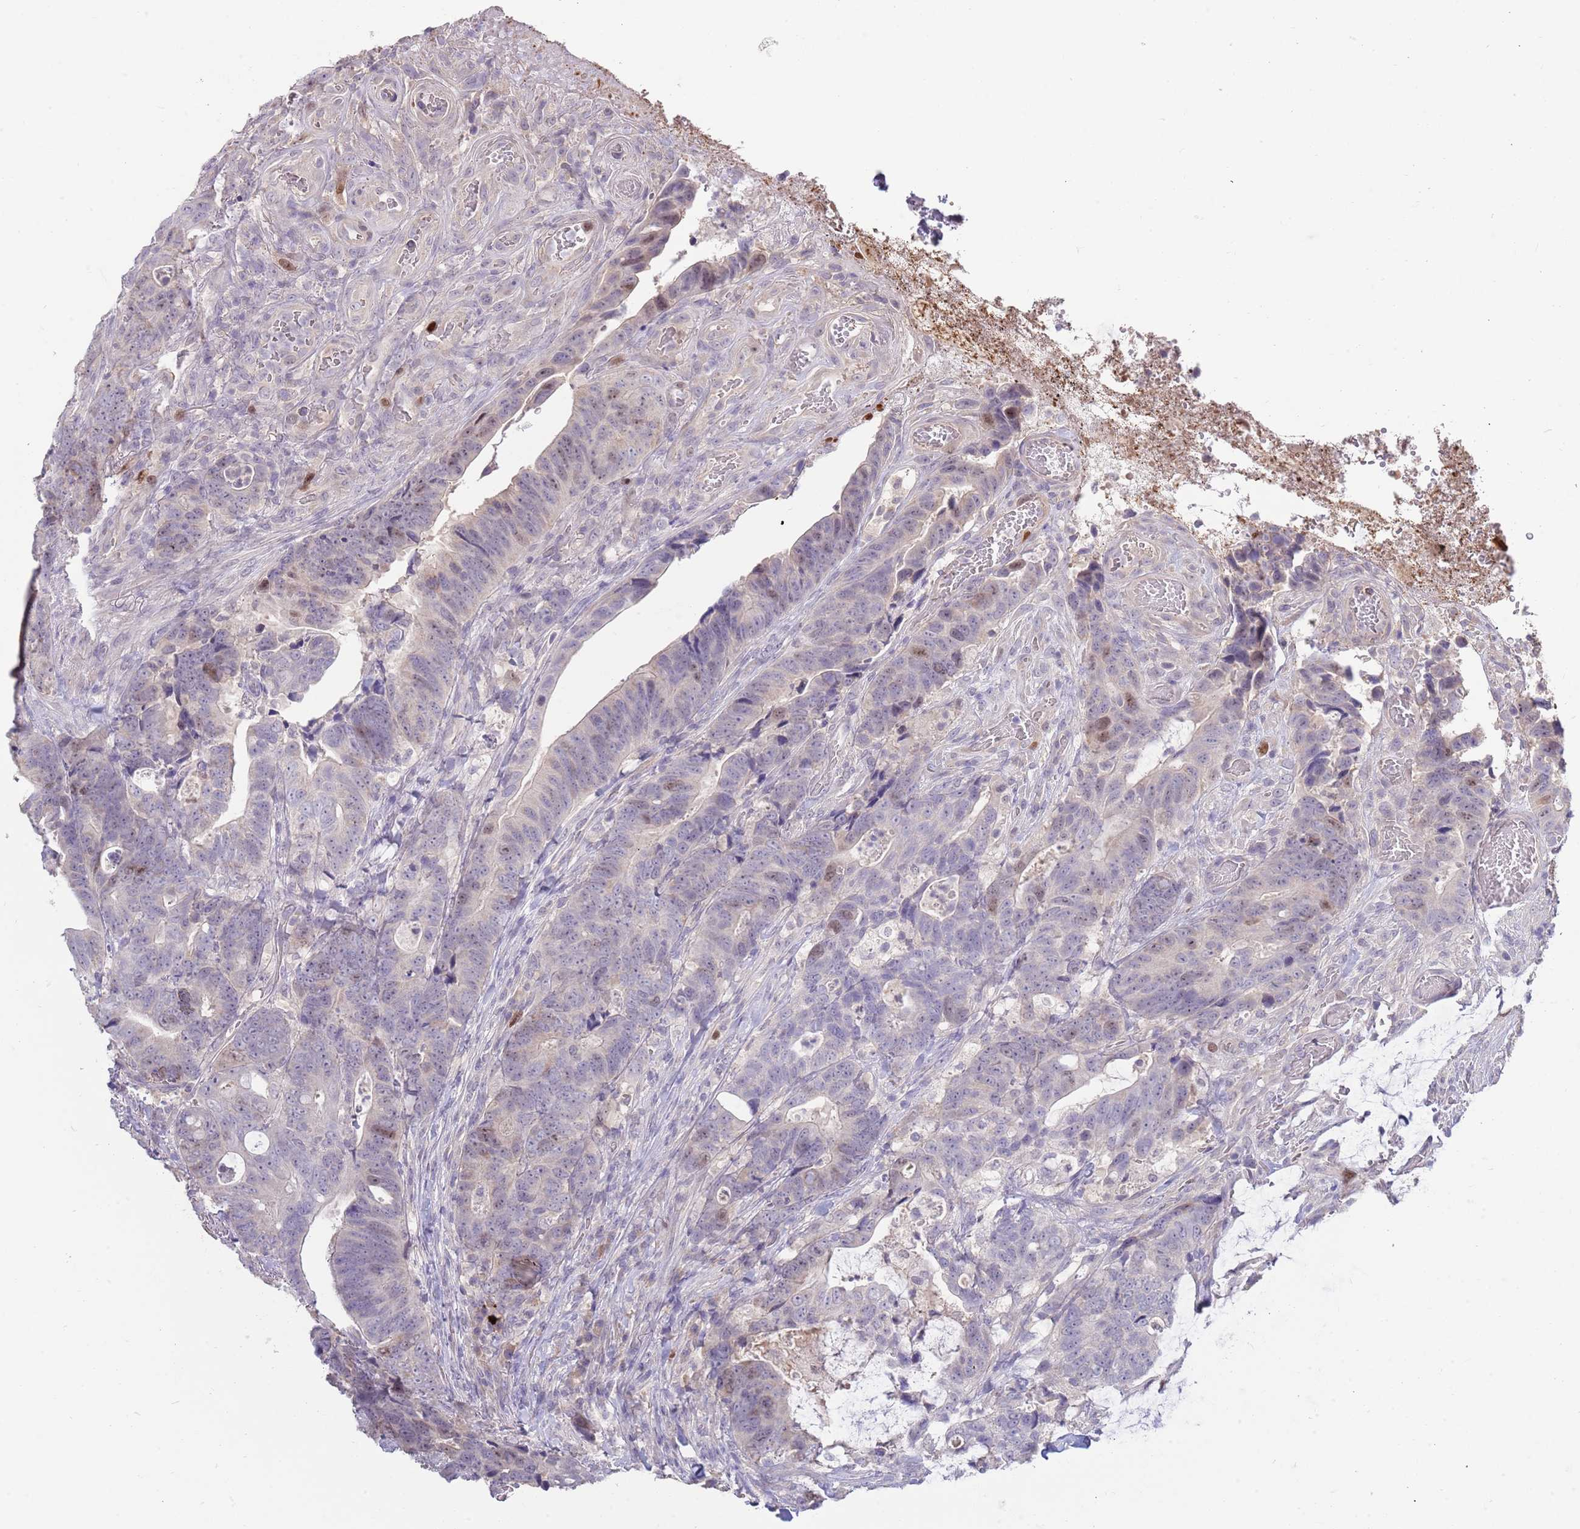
{"staining": {"intensity": "moderate", "quantity": "<25%", "location": "nuclear"}, "tissue": "colorectal cancer", "cell_type": "Tumor cells", "image_type": "cancer", "snomed": [{"axis": "morphology", "description": "Adenocarcinoma, NOS"}, {"axis": "topography", "description": "Colon"}], "caption": "Colorectal cancer (adenocarcinoma) stained for a protein reveals moderate nuclear positivity in tumor cells.", "gene": "PIMREG", "patient": {"sex": "female", "age": 82}}